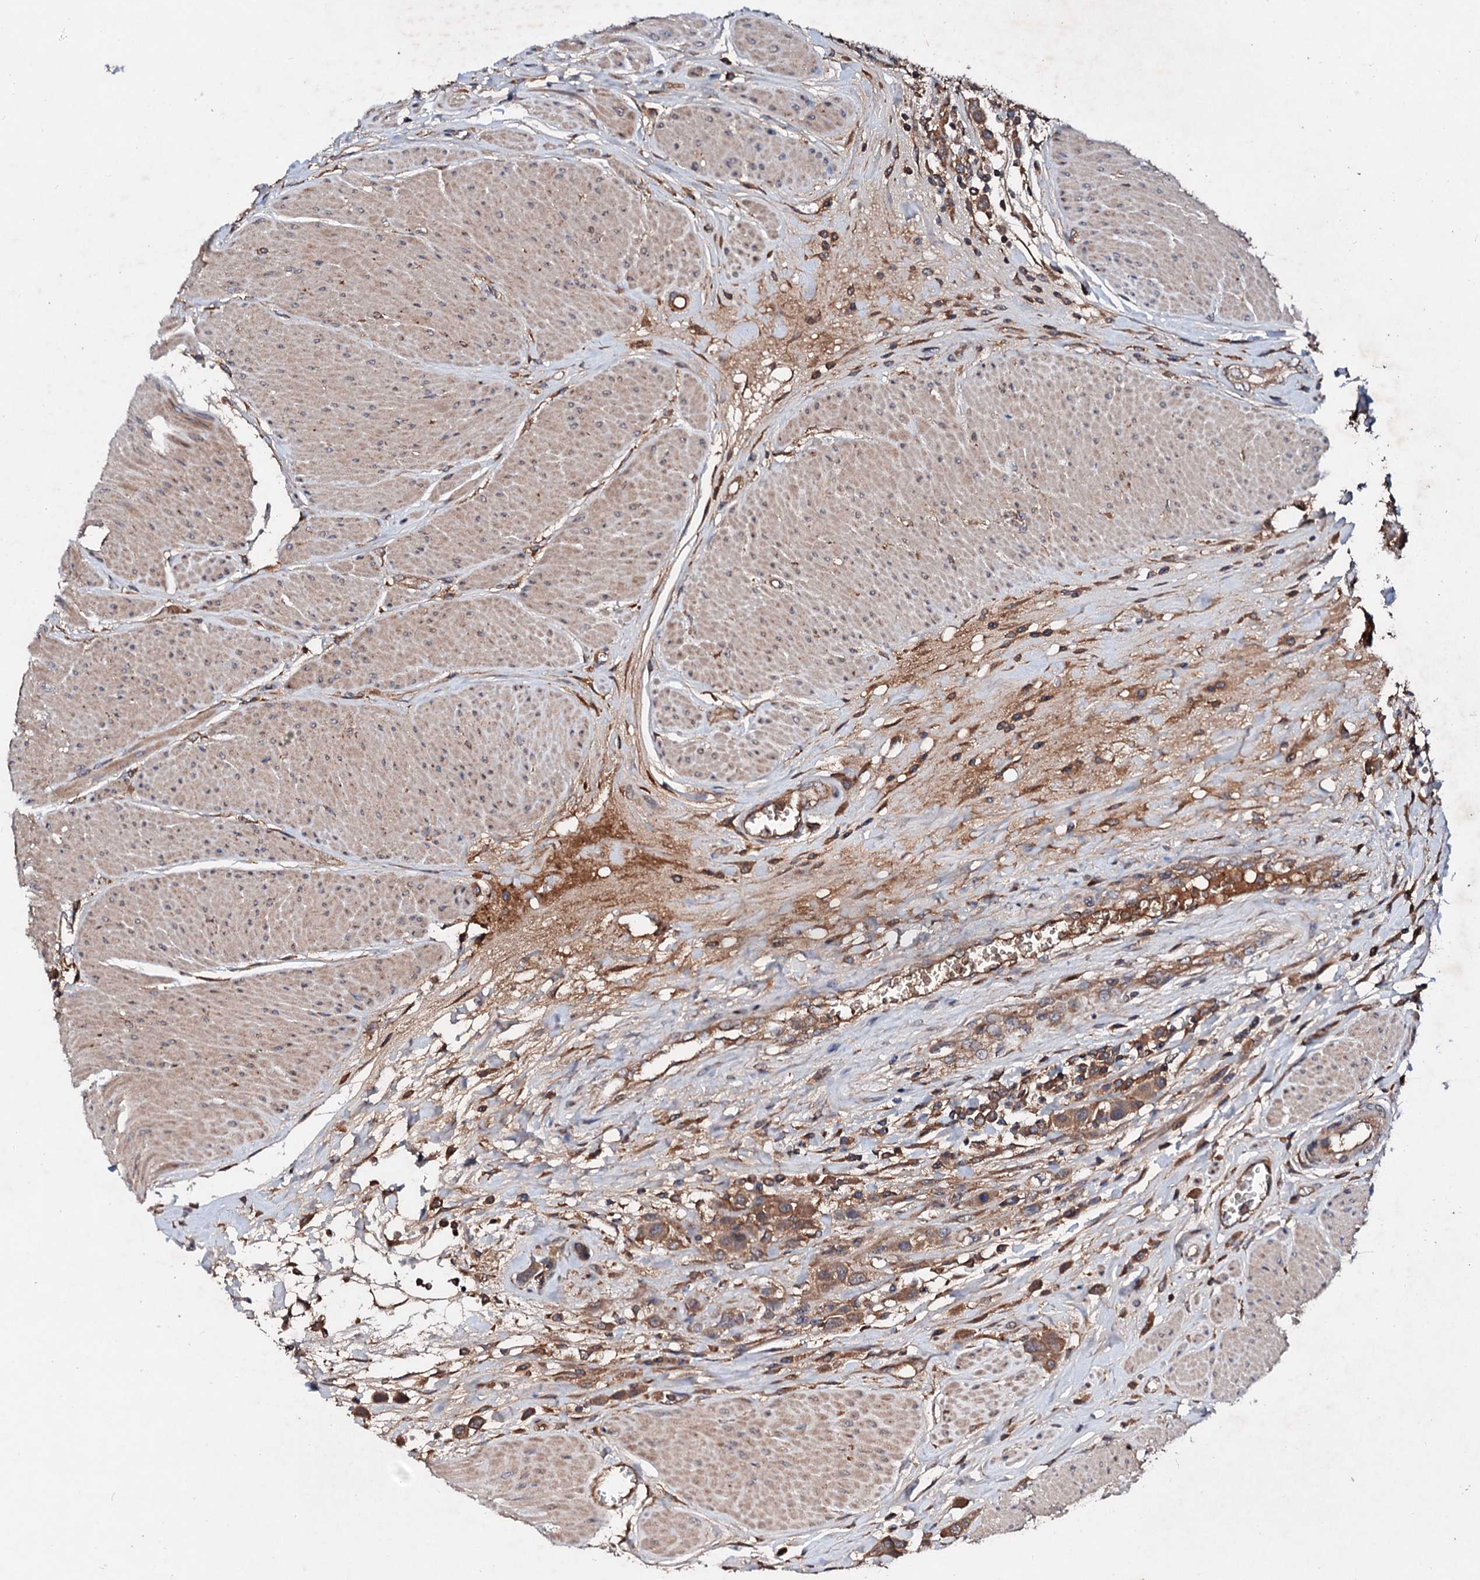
{"staining": {"intensity": "moderate", "quantity": ">75%", "location": "cytoplasmic/membranous"}, "tissue": "urothelial cancer", "cell_type": "Tumor cells", "image_type": "cancer", "snomed": [{"axis": "morphology", "description": "Urothelial carcinoma, High grade"}, {"axis": "topography", "description": "Urinary bladder"}], "caption": "Moderate cytoplasmic/membranous protein staining is identified in about >75% of tumor cells in urothelial cancer.", "gene": "EXTL1", "patient": {"sex": "male", "age": 50}}